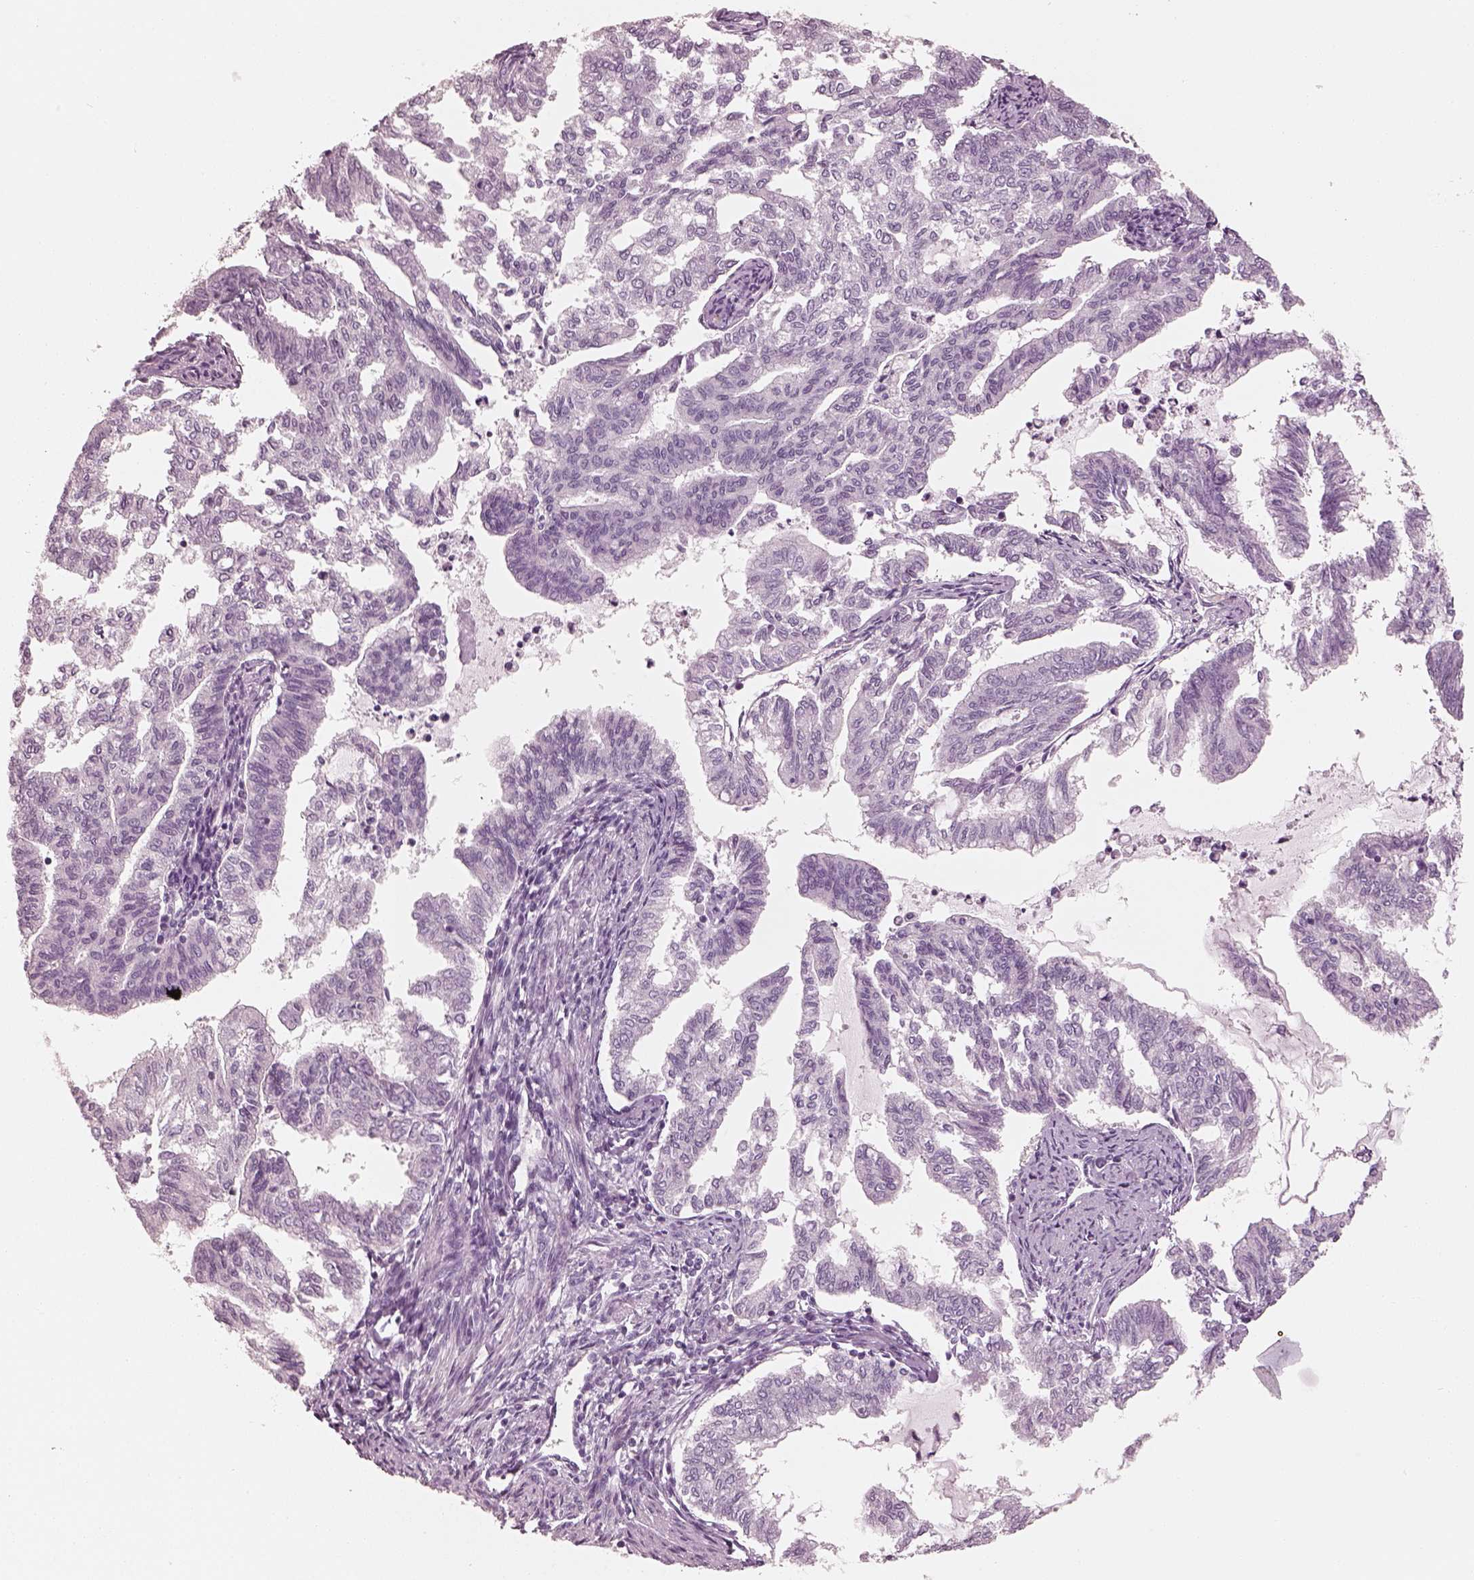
{"staining": {"intensity": "negative", "quantity": "none", "location": "none"}, "tissue": "endometrial cancer", "cell_type": "Tumor cells", "image_type": "cancer", "snomed": [{"axis": "morphology", "description": "Adenocarcinoma, NOS"}, {"axis": "topography", "description": "Endometrium"}], "caption": "There is no significant positivity in tumor cells of adenocarcinoma (endometrial).", "gene": "R3HDML", "patient": {"sex": "female", "age": 79}}